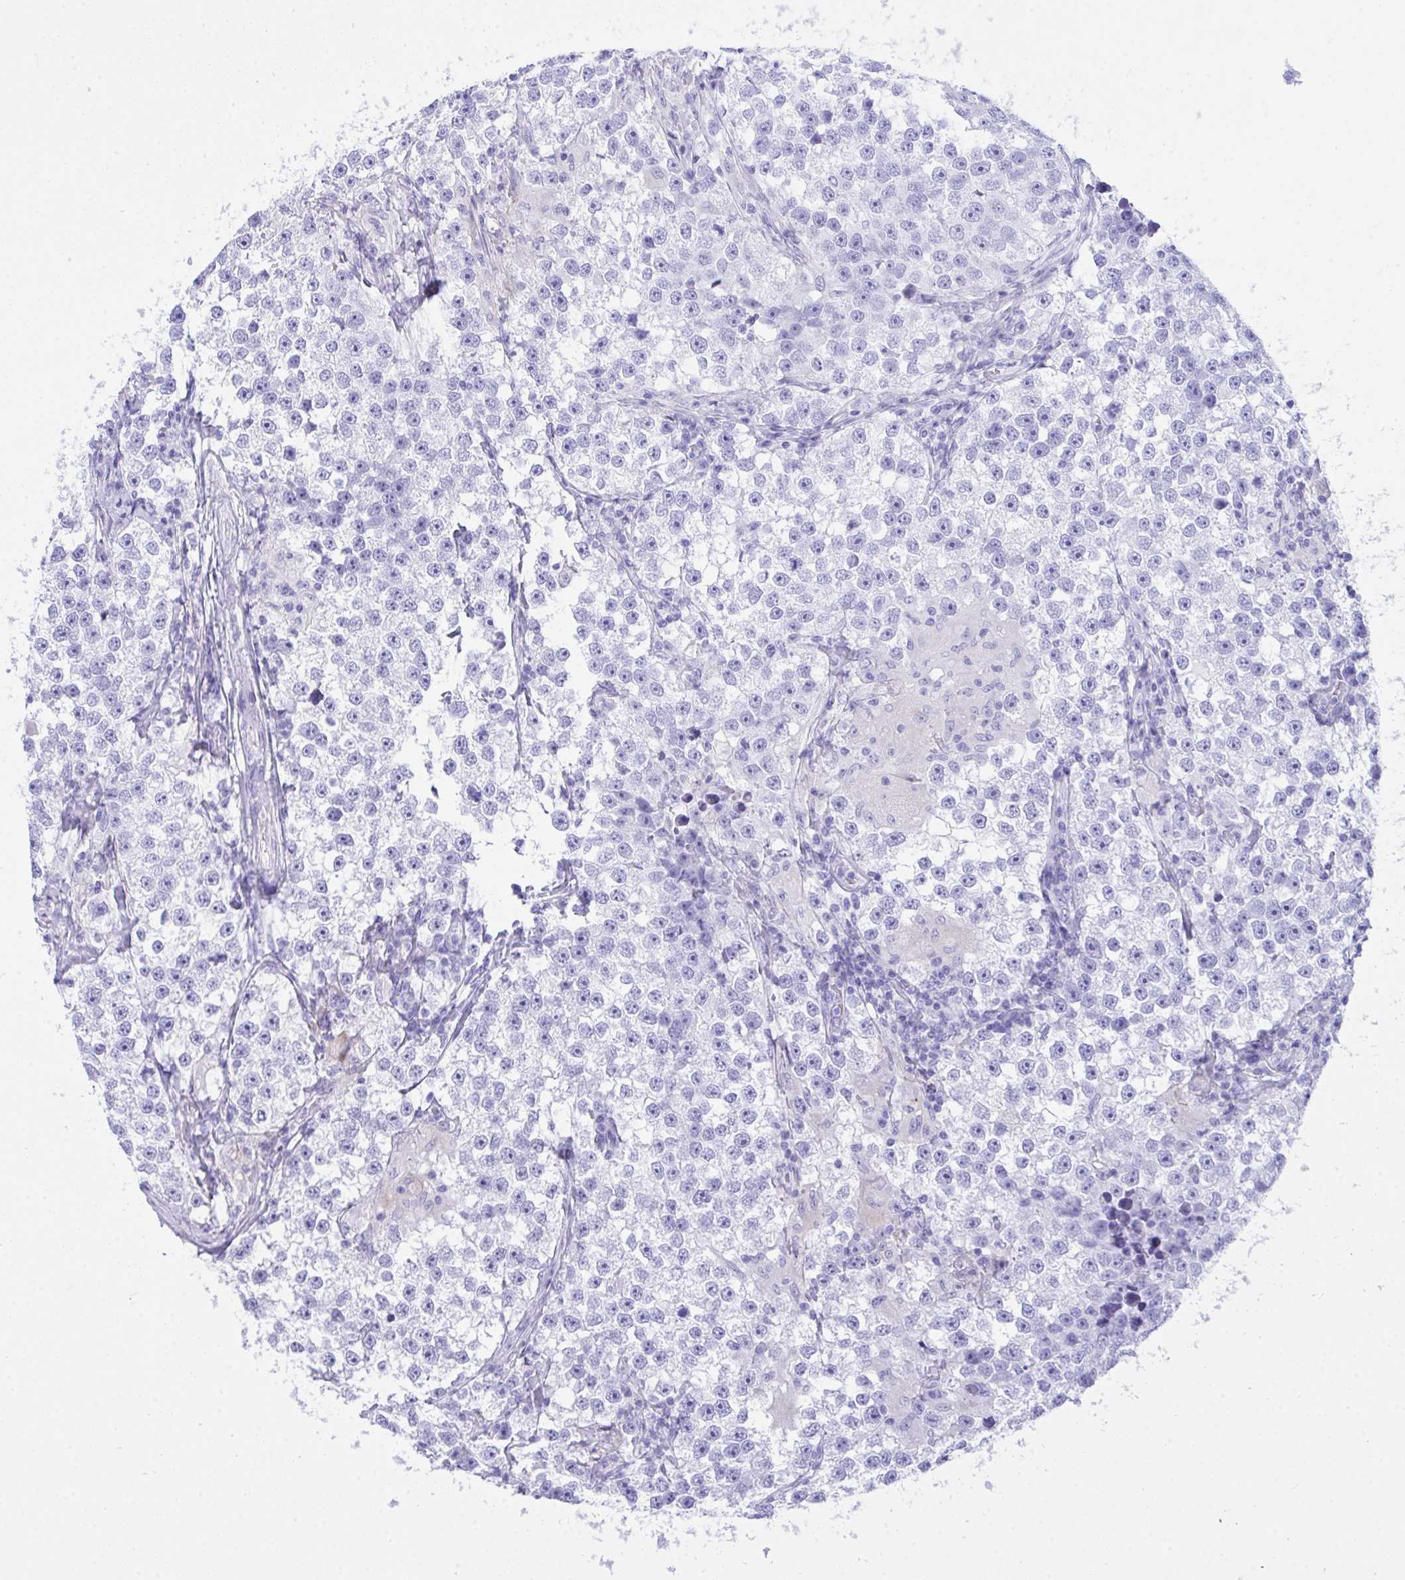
{"staining": {"intensity": "negative", "quantity": "none", "location": "none"}, "tissue": "testis cancer", "cell_type": "Tumor cells", "image_type": "cancer", "snomed": [{"axis": "morphology", "description": "Seminoma, NOS"}, {"axis": "topography", "description": "Testis"}], "caption": "The IHC histopathology image has no significant expression in tumor cells of testis cancer (seminoma) tissue. (Brightfield microscopy of DAB immunohistochemistry (IHC) at high magnification).", "gene": "BEX5", "patient": {"sex": "male", "age": 46}}